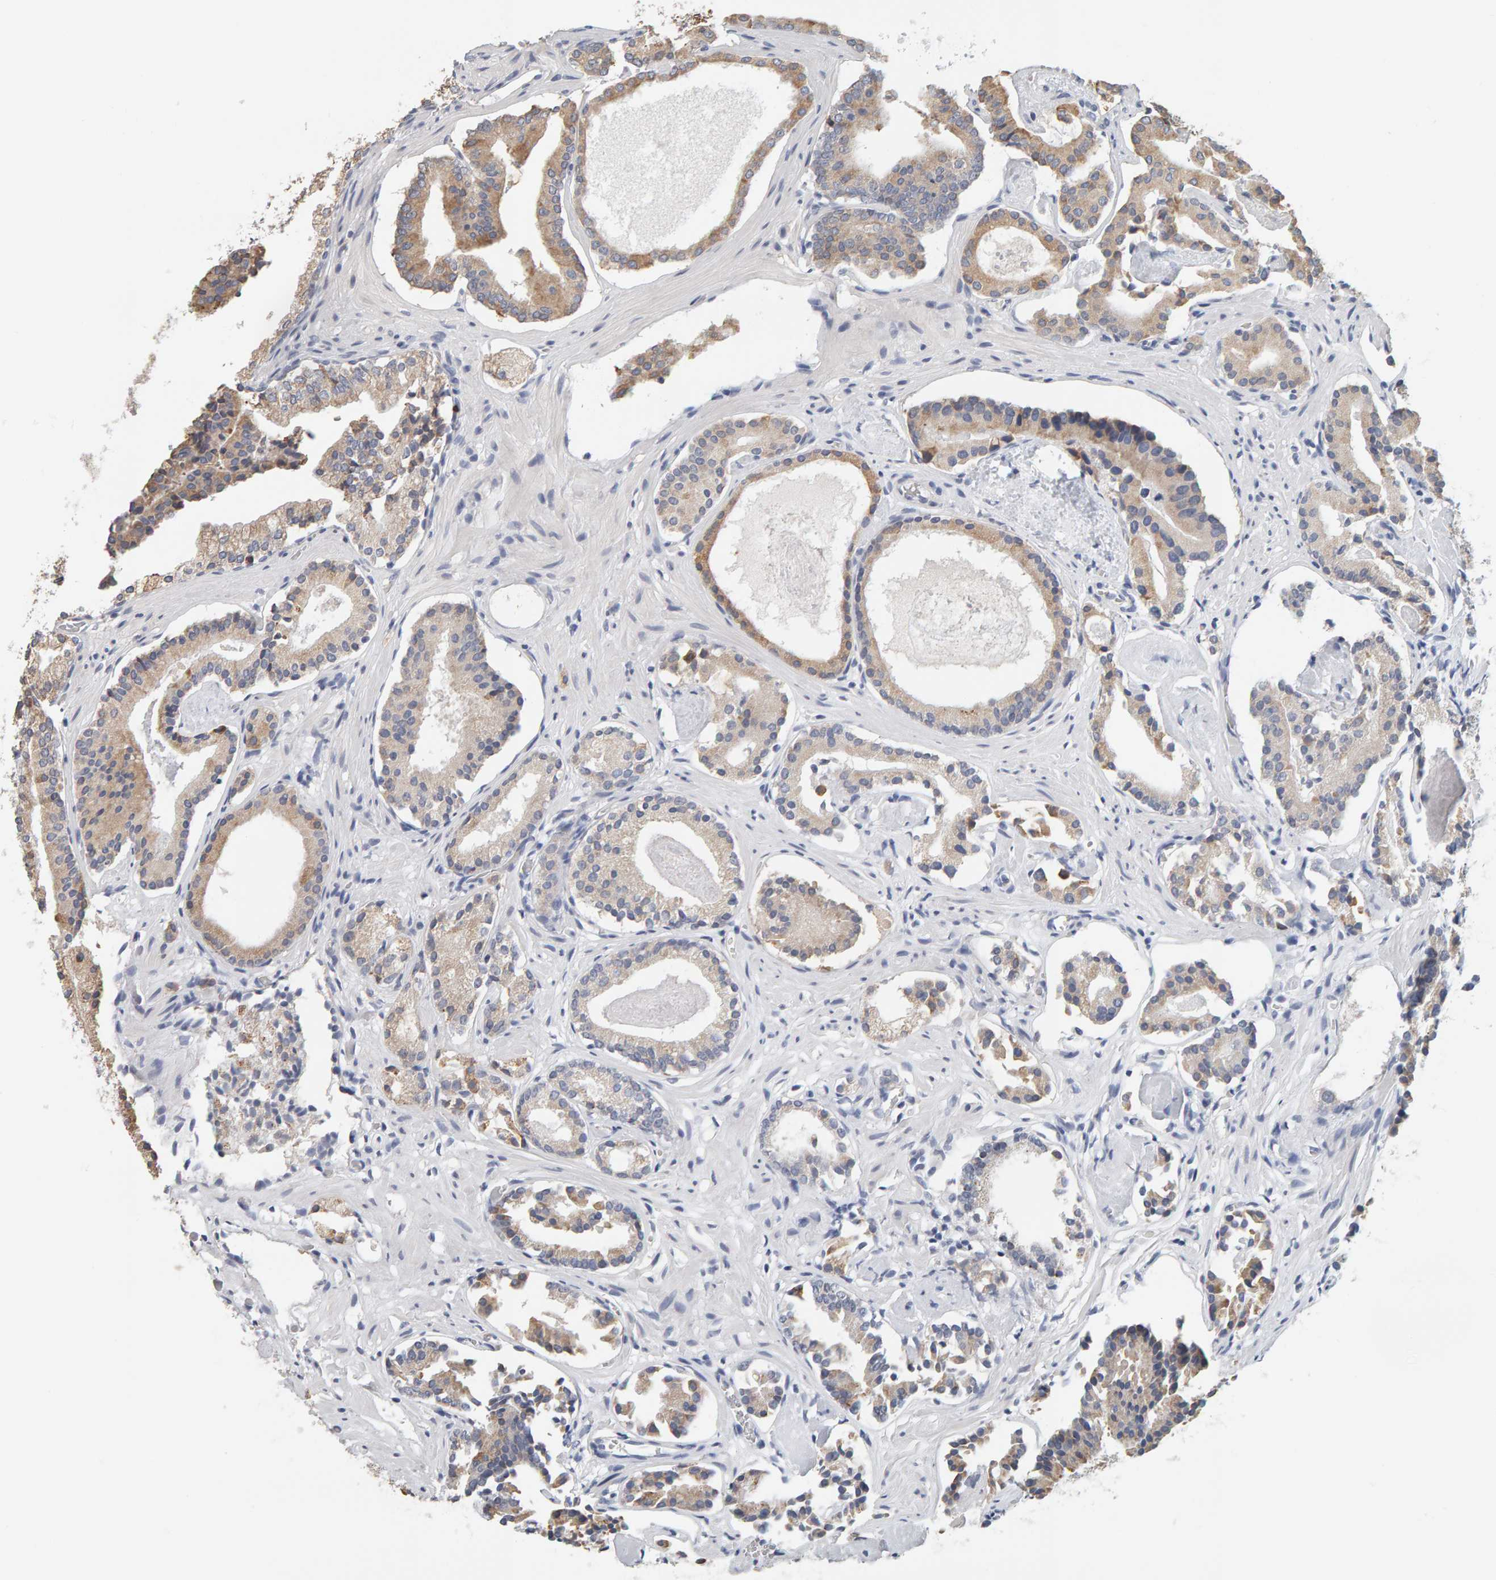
{"staining": {"intensity": "weak", "quantity": ">75%", "location": "cytoplasmic/membranous"}, "tissue": "prostate cancer", "cell_type": "Tumor cells", "image_type": "cancer", "snomed": [{"axis": "morphology", "description": "Adenocarcinoma, Low grade"}, {"axis": "topography", "description": "Prostate"}], "caption": "Immunohistochemical staining of prostate low-grade adenocarcinoma exhibits low levels of weak cytoplasmic/membranous staining in about >75% of tumor cells.", "gene": "ADHFE1", "patient": {"sex": "male", "age": 51}}